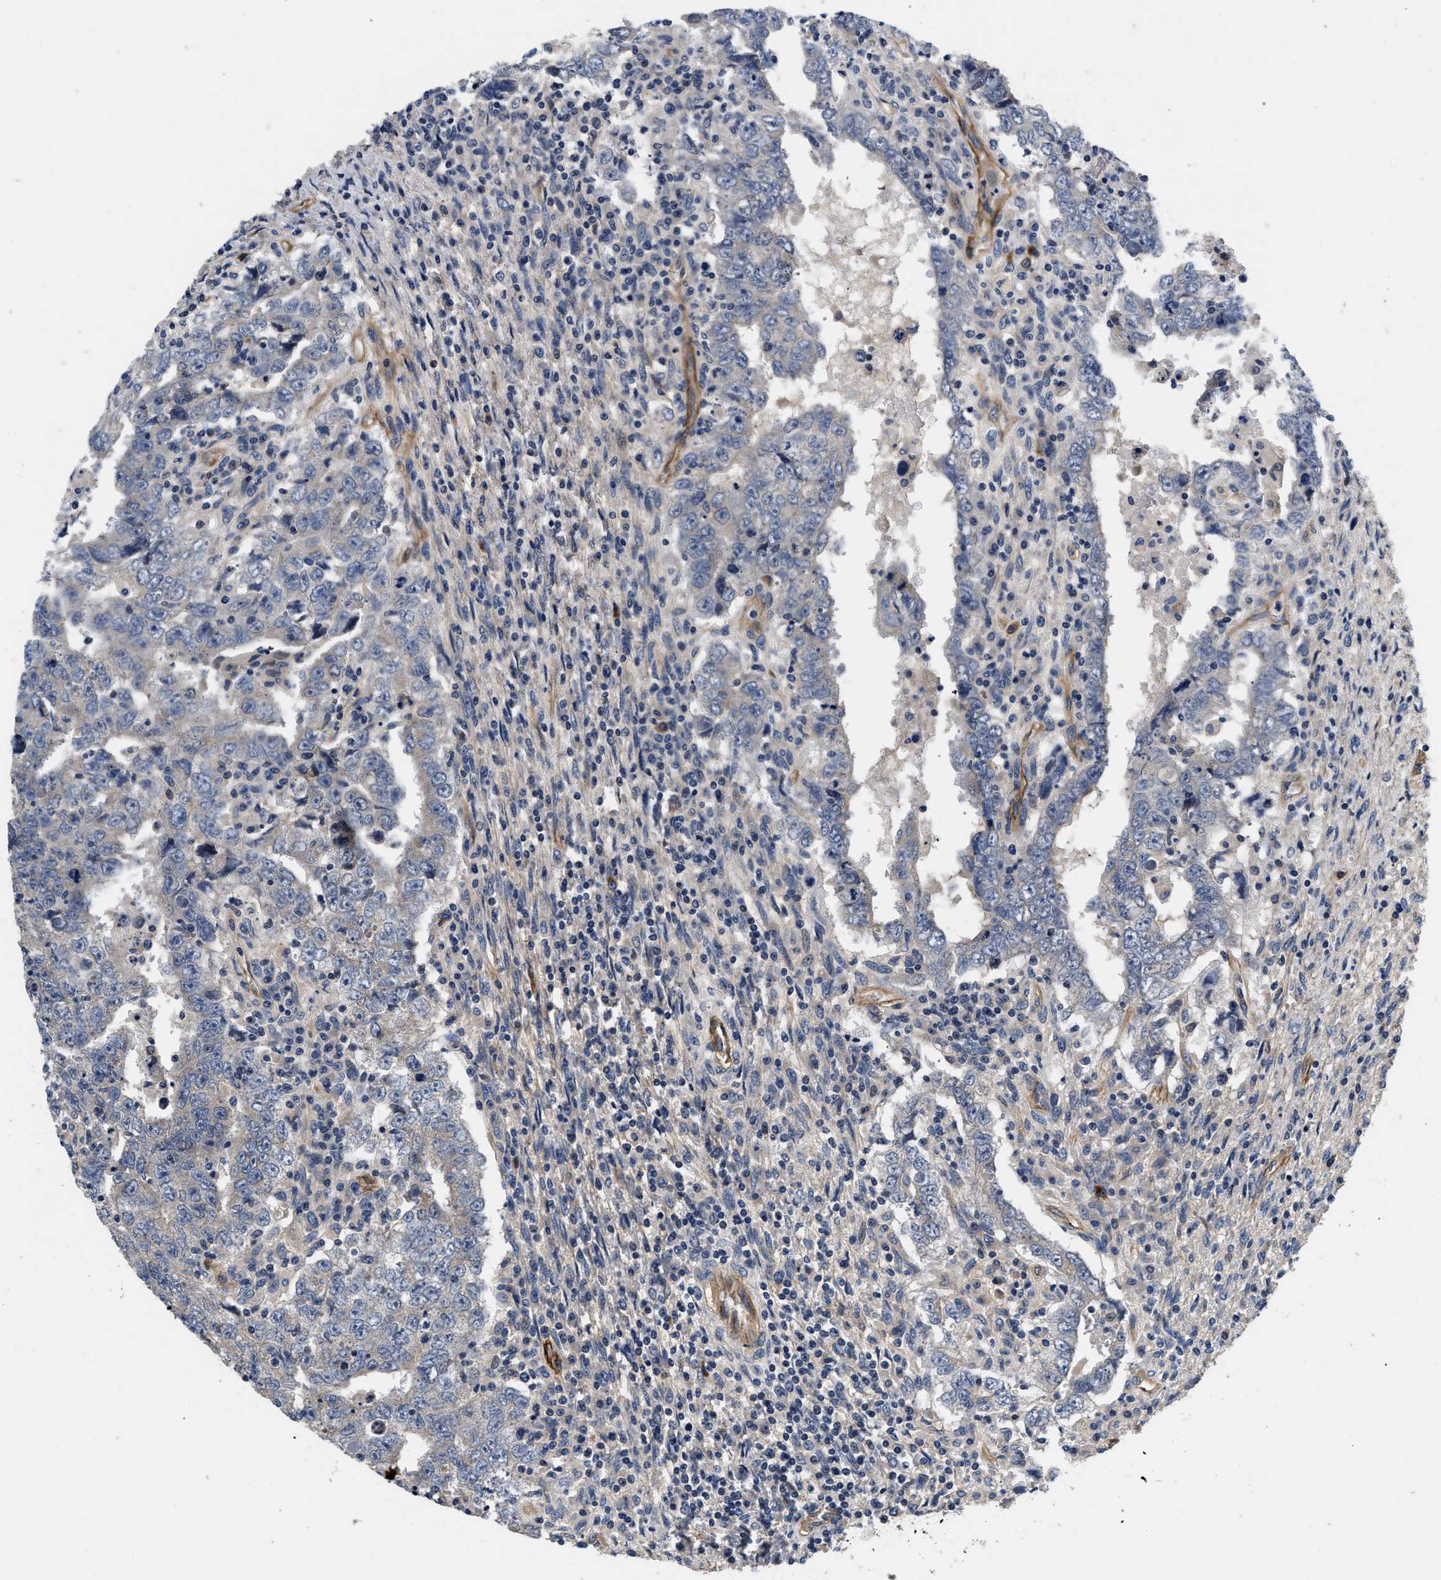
{"staining": {"intensity": "weak", "quantity": "25%-75%", "location": "cytoplasmic/membranous"}, "tissue": "testis cancer", "cell_type": "Tumor cells", "image_type": "cancer", "snomed": [{"axis": "morphology", "description": "Carcinoma, Embryonal, NOS"}, {"axis": "topography", "description": "Testis"}], "caption": "A low amount of weak cytoplasmic/membranous staining is seen in about 25%-75% of tumor cells in testis embryonal carcinoma tissue.", "gene": "NME6", "patient": {"sex": "male", "age": 26}}